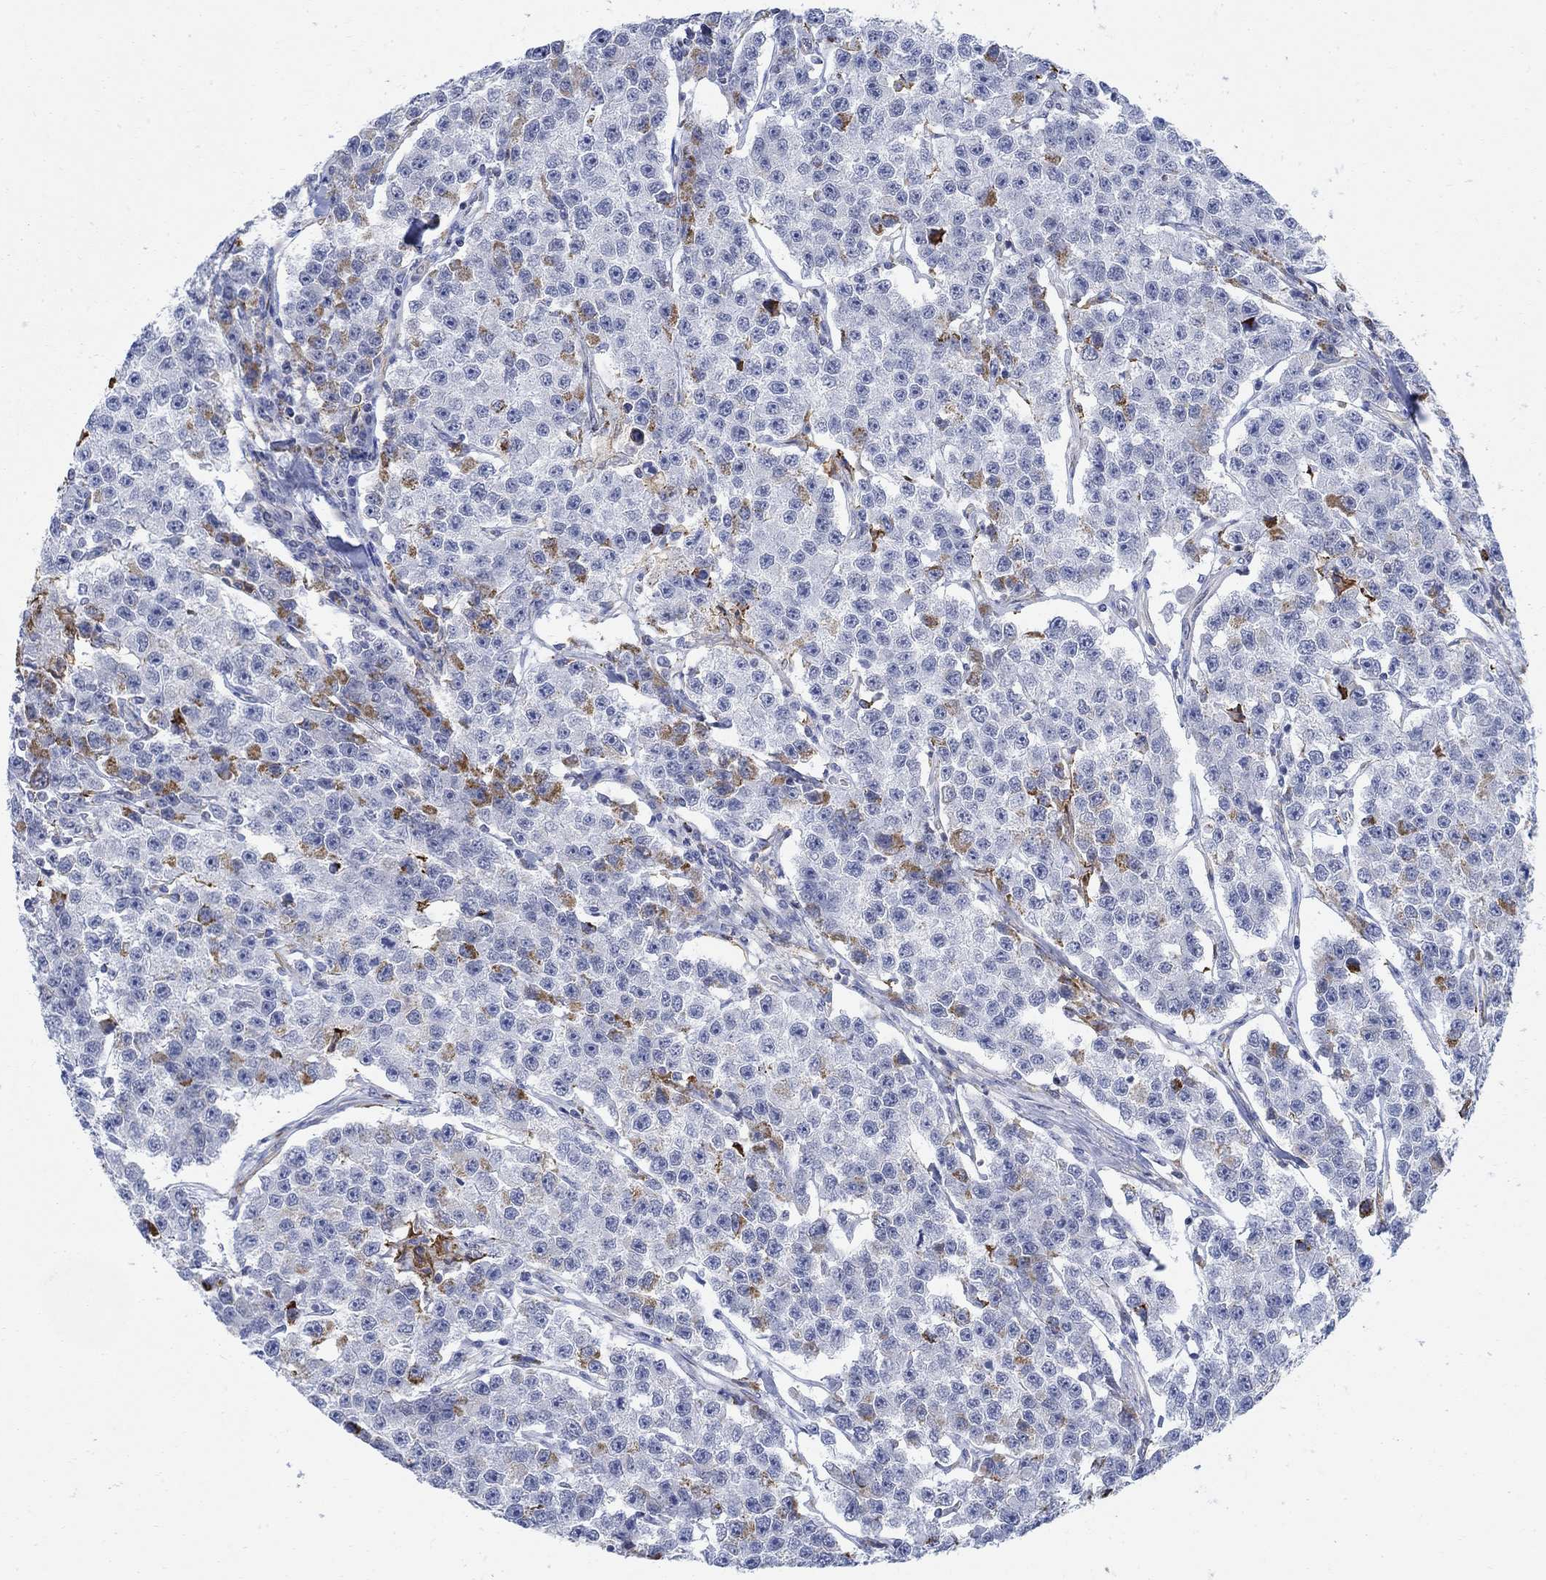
{"staining": {"intensity": "negative", "quantity": "none", "location": "none"}, "tissue": "testis cancer", "cell_type": "Tumor cells", "image_type": "cancer", "snomed": [{"axis": "morphology", "description": "Seminoma, NOS"}, {"axis": "topography", "description": "Testis"}], "caption": "High power microscopy image of an IHC image of seminoma (testis), revealing no significant staining in tumor cells.", "gene": "PHF21B", "patient": {"sex": "male", "age": 59}}